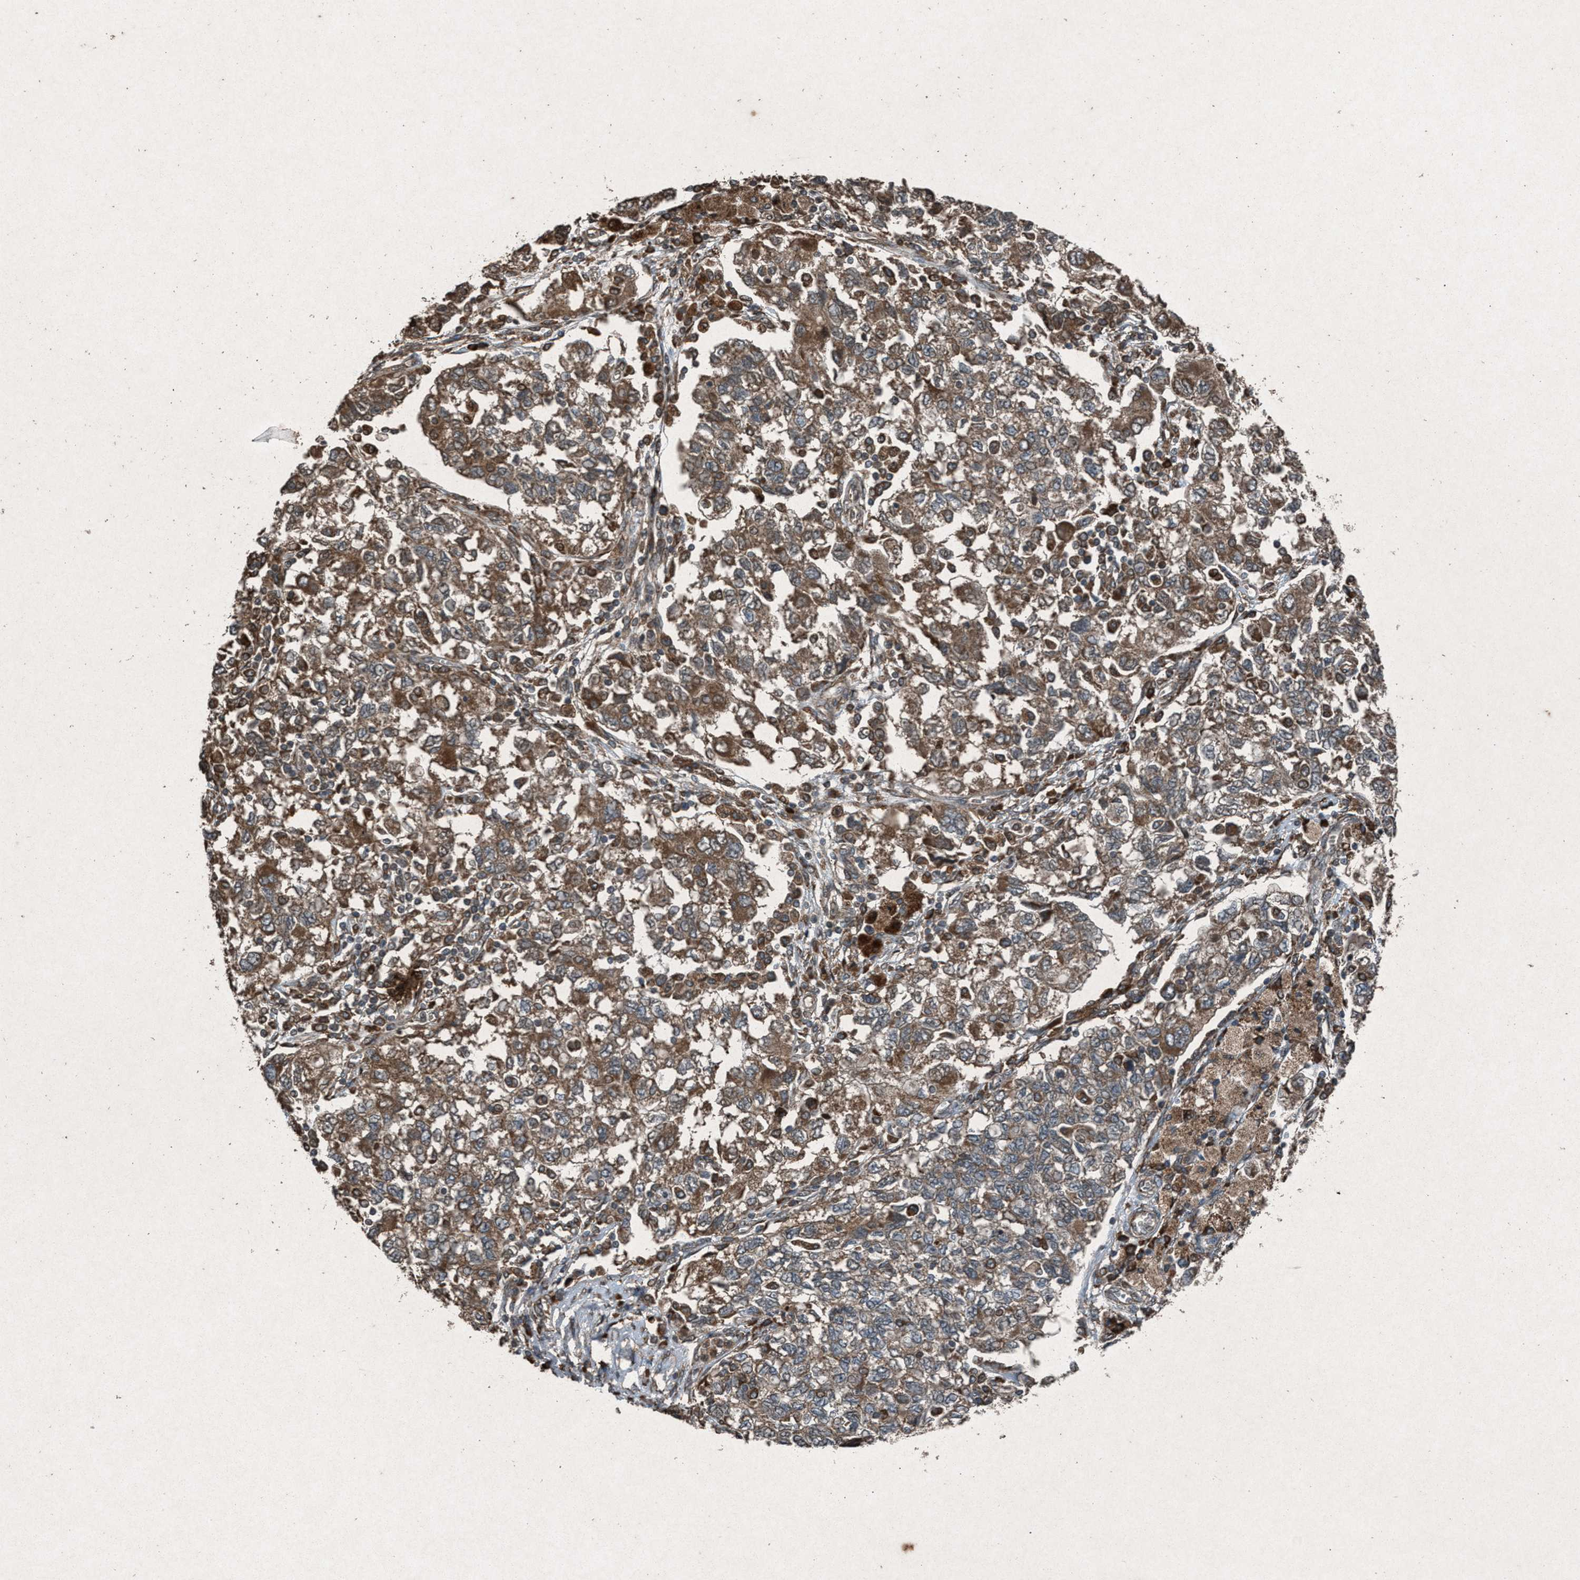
{"staining": {"intensity": "moderate", "quantity": ">75%", "location": "cytoplasmic/membranous"}, "tissue": "ovarian cancer", "cell_type": "Tumor cells", "image_type": "cancer", "snomed": [{"axis": "morphology", "description": "Carcinoma, NOS"}, {"axis": "morphology", "description": "Cystadenocarcinoma, serous, NOS"}, {"axis": "topography", "description": "Ovary"}], "caption": "A medium amount of moderate cytoplasmic/membranous expression is appreciated in approximately >75% of tumor cells in ovarian cancer tissue. The staining was performed using DAB, with brown indicating positive protein expression. Nuclei are stained blue with hematoxylin.", "gene": "CALR", "patient": {"sex": "female", "age": 69}}